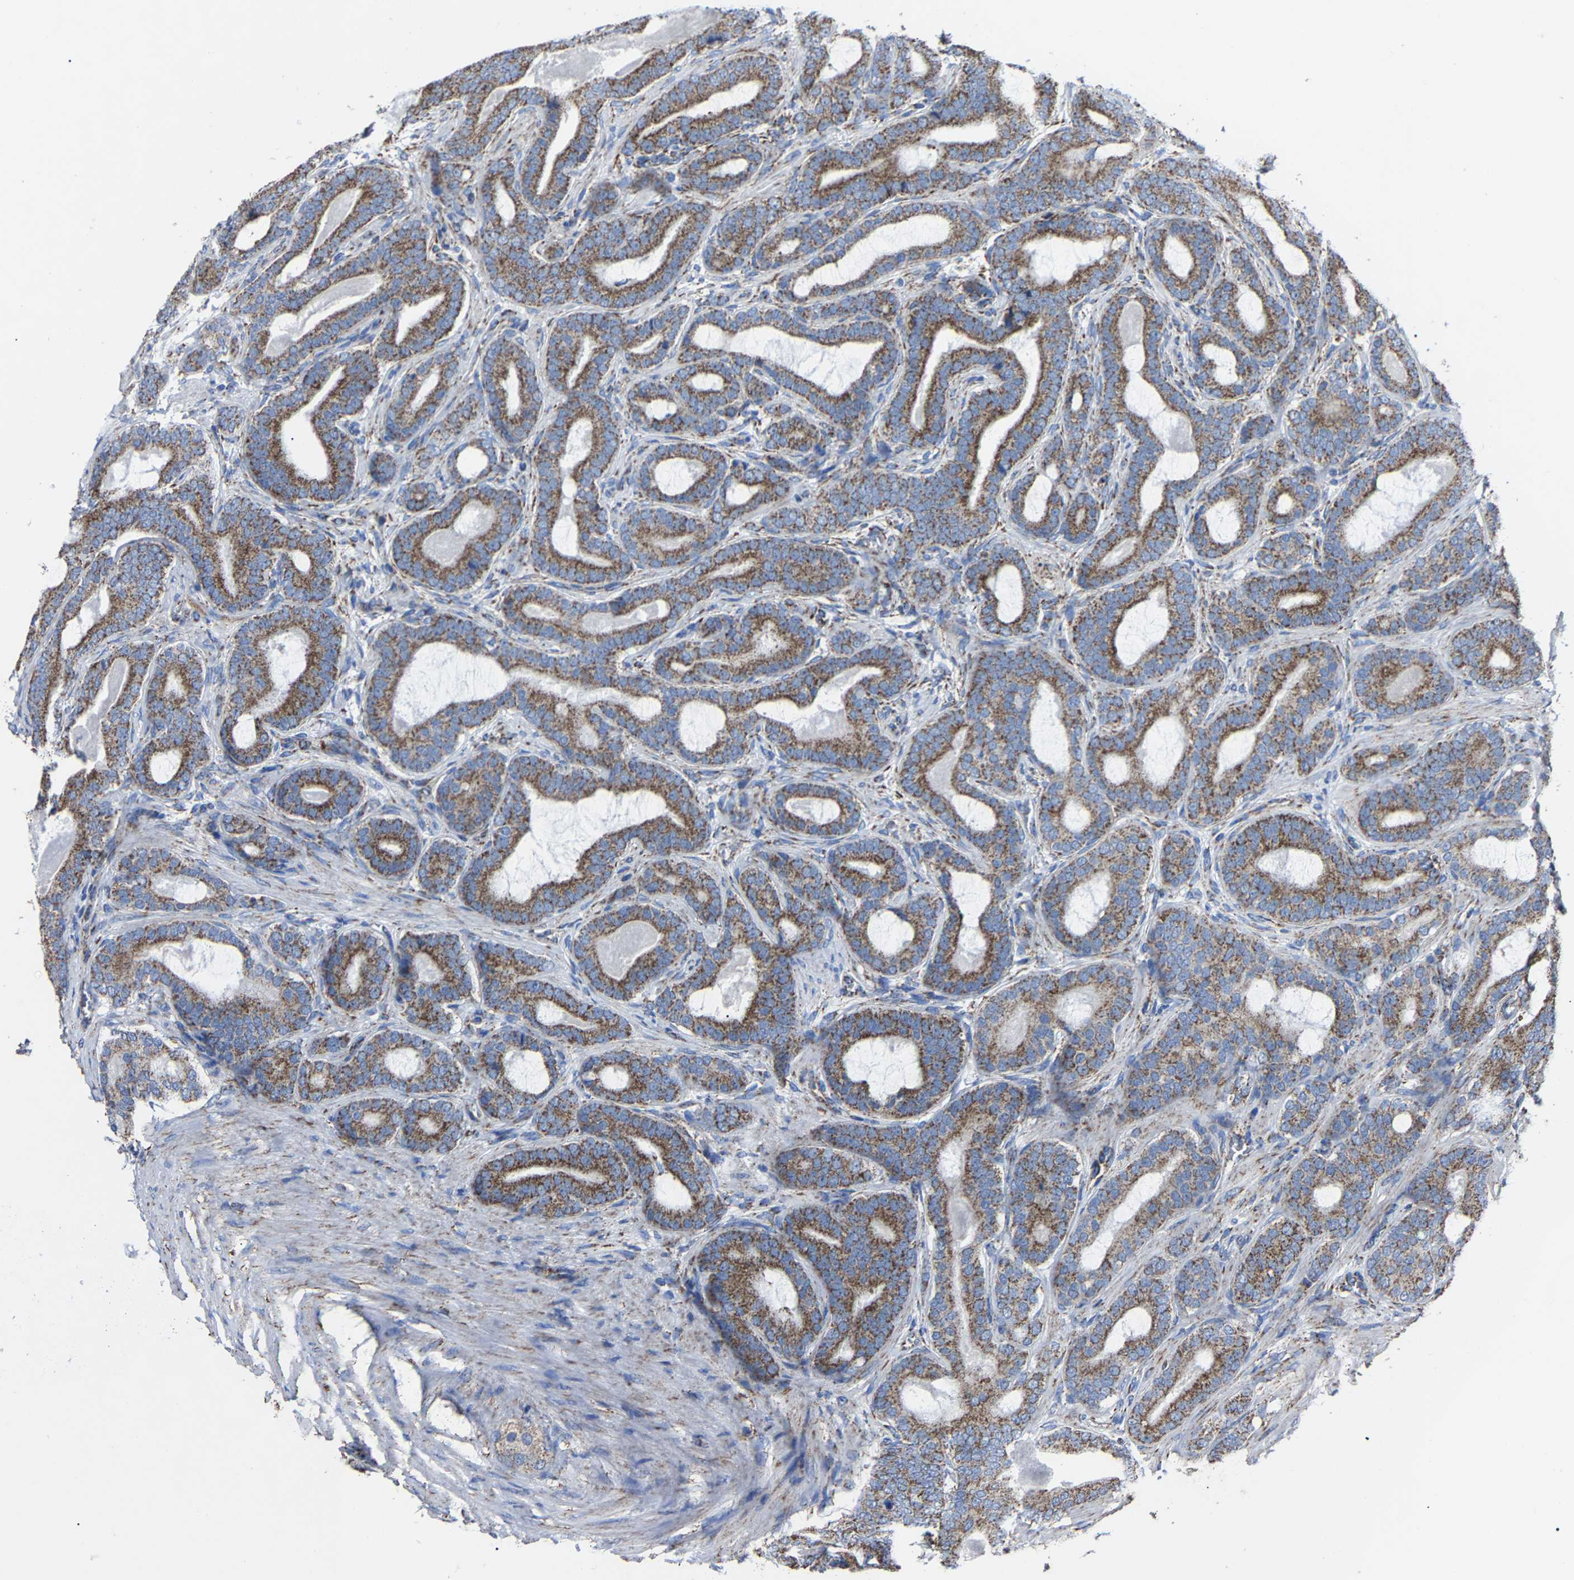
{"staining": {"intensity": "strong", "quantity": ">75%", "location": "cytoplasmic/membranous"}, "tissue": "prostate cancer", "cell_type": "Tumor cells", "image_type": "cancer", "snomed": [{"axis": "morphology", "description": "Adenocarcinoma, High grade"}, {"axis": "topography", "description": "Prostate"}], "caption": "The immunohistochemical stain shows strong cytoplasmic/membranous positivity in tumor cells of prostate cancer (adenocarcinoma (high-grade)) tissue.", "gene": "NDUFV3", "patient": {"sex": "male", "age": 60}}